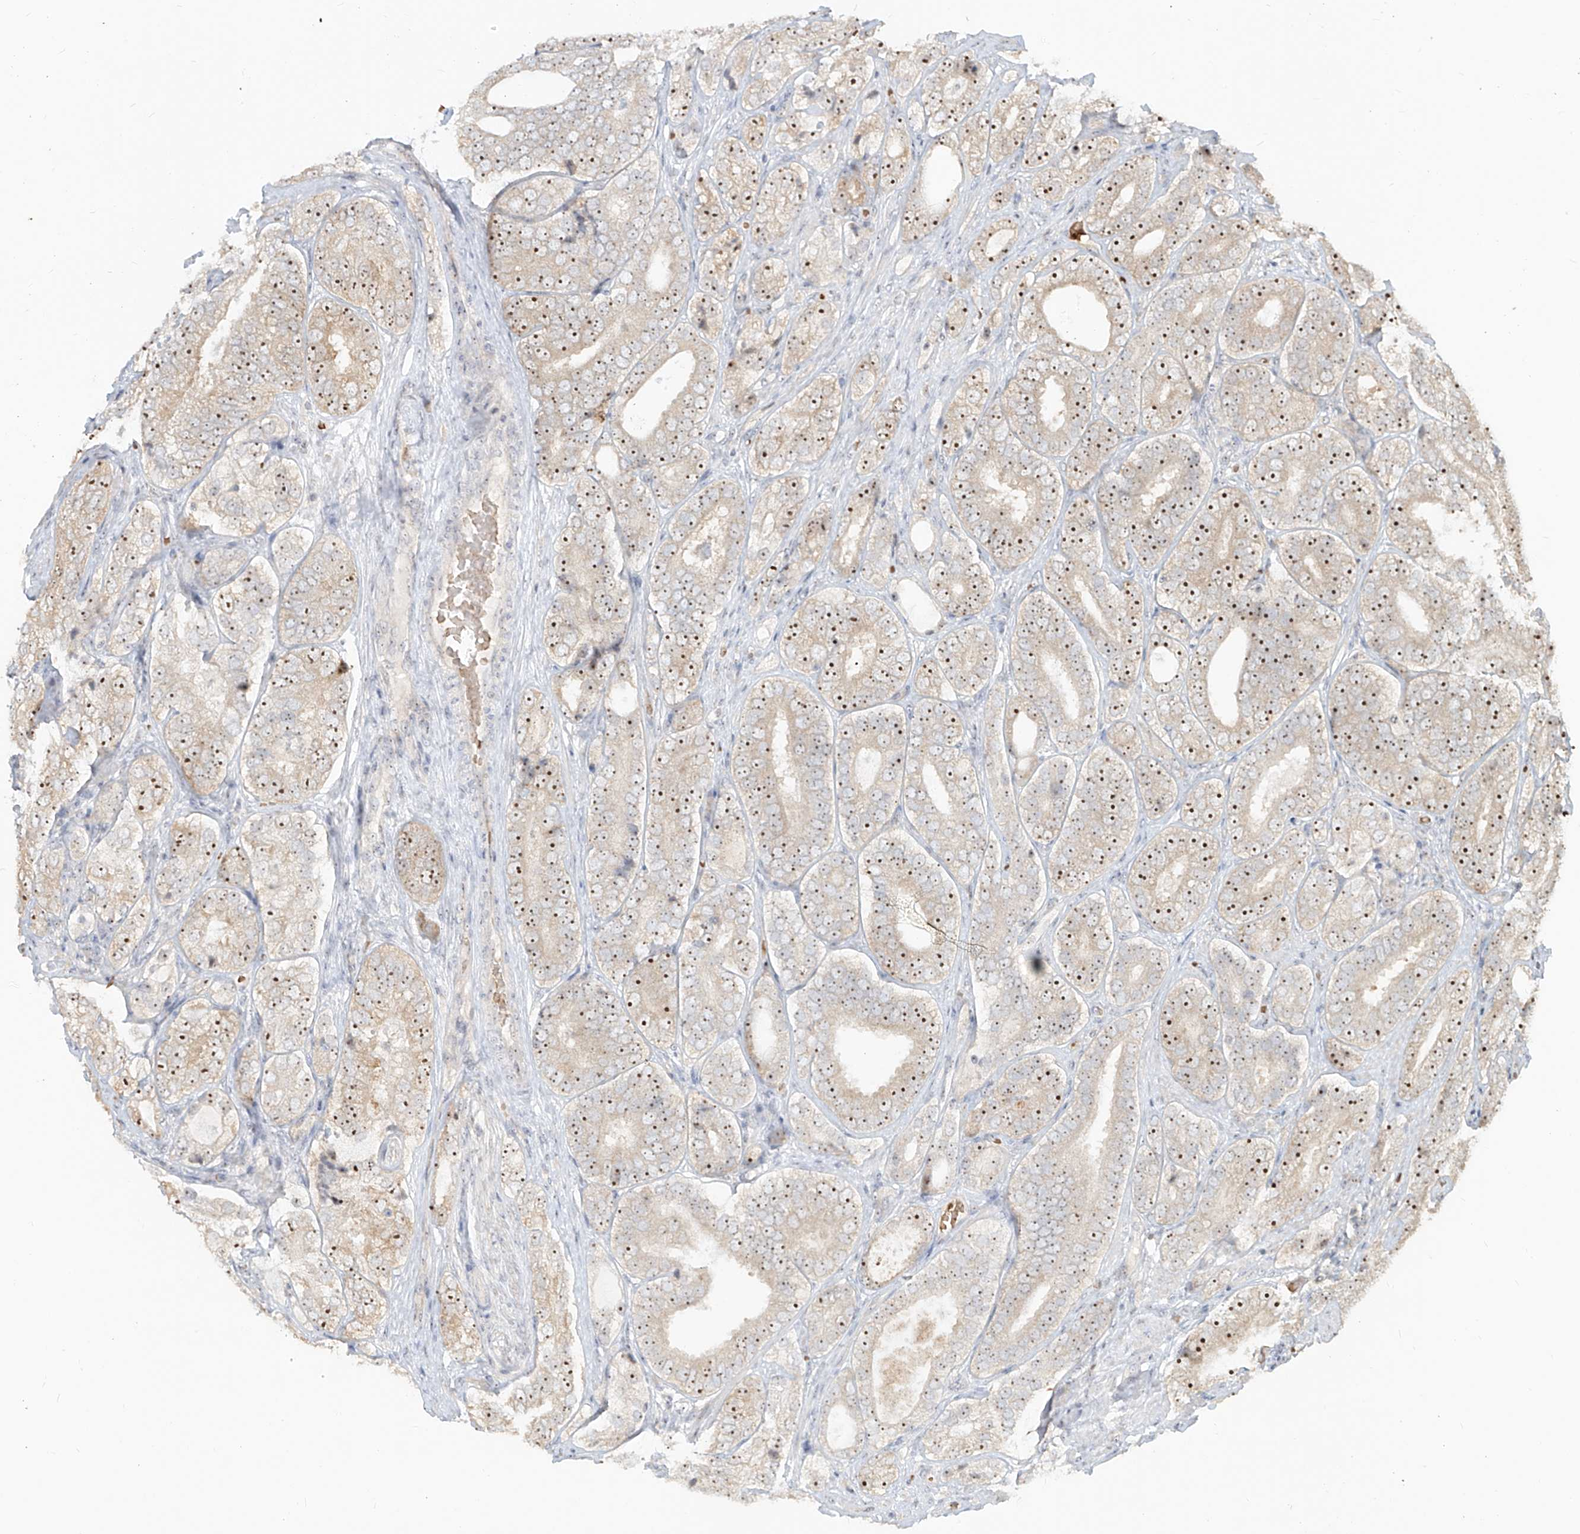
{"staining": {"intensity": "strong", "quantity": ">75%", "location": "nuclear"}, "tissue": "prostate cancer", "cell_type": "Tumor cells", "image_type": "cancer", "snomed": [{"axis": "morphology", "description": "Adenocarcinoma, High grade"}, {"axis": "topography", "description": "Prostate"}], "caption": "DAB (3,3'-diaminobenzidine) immunohistochemical staining of human prostate cancer (high-grade adenocarcinoma) exhibits strong nuclear protein expression in approximately >75% of tumor cells. (DAB IHC, brown staining for protein, blue staining for nuclei).", "gene": "BYSL", "patient": {"sex": "male", "age": 56}}